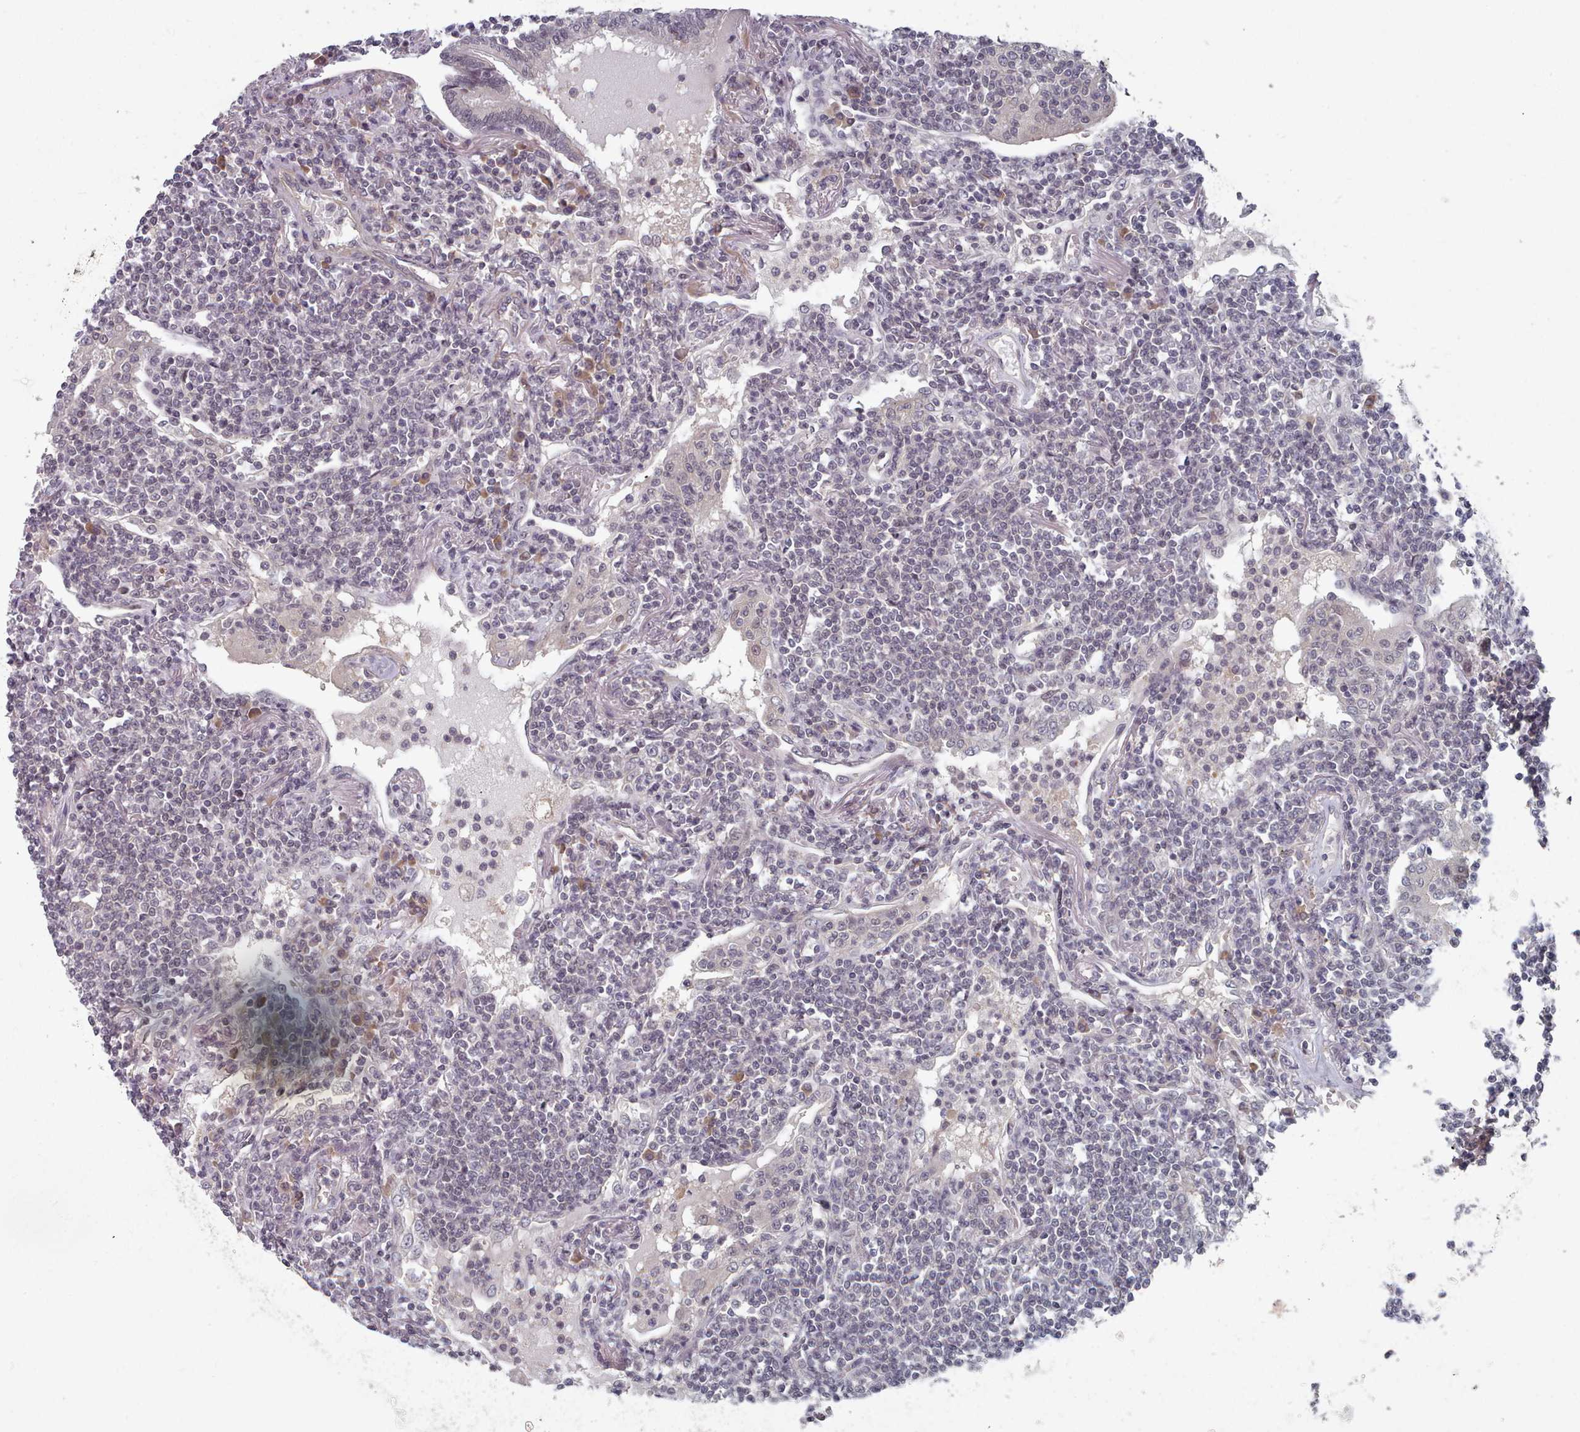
{"staining": {"intensity": "weak", "quantity": "25%-75%", "location": "nuclear"}, "tissue": "lymphoma", "cell_type": "Tumor cells", "image_type": "cancer", "snomed": [{"axis": "morphology", "description": "Malignant lymphoma, non-Hodgkin's type, Low grade"}, {"axis": "topography", "description": "Lymph node"}], "caption": "A high-resolution photomicrograph shows immunohistochemistry (IHC) staining of lymphoma, which exhibits weak nuclear positivity in about 25%-75% of tumor cells.", "gene": "HYAL3", "patient": {"sex": "female", "age": 67}}